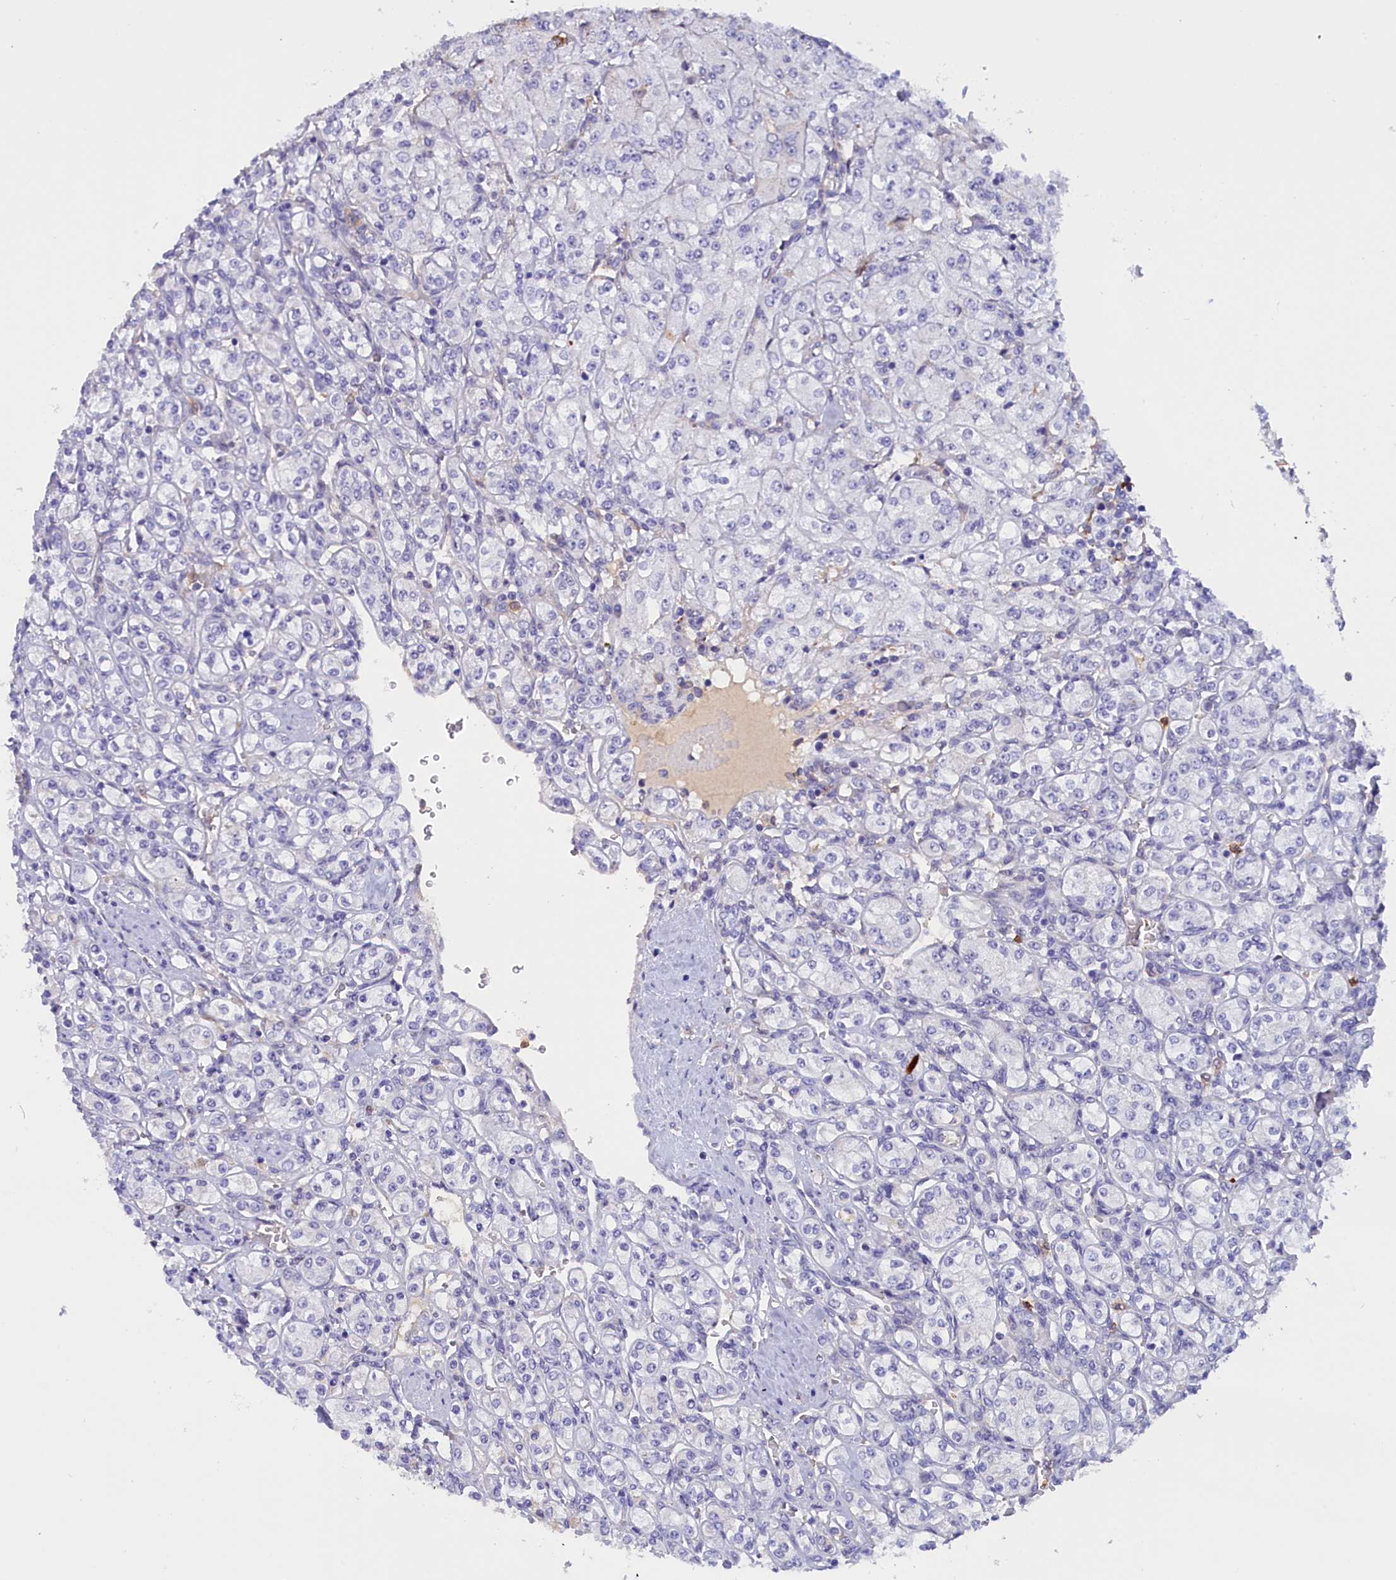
{"staining": {"intensity": "negative", "quantity": "none", "location": "none"}, "tissue": "renal cancer", "cell_type": "Tumor cells", "image_type": "cancer", "snomed": [{"axis": "morphology", "description": "Adenocarcinoma, NOS"}, {"axis": "topography", "description": "Kidney"}], "caption": "Renal cancer was stained to show a protein in brown. There is no significant expression in tumor cells.", "gene": "FAM149B1", "patient": {"sex": "male", "age": 77}}